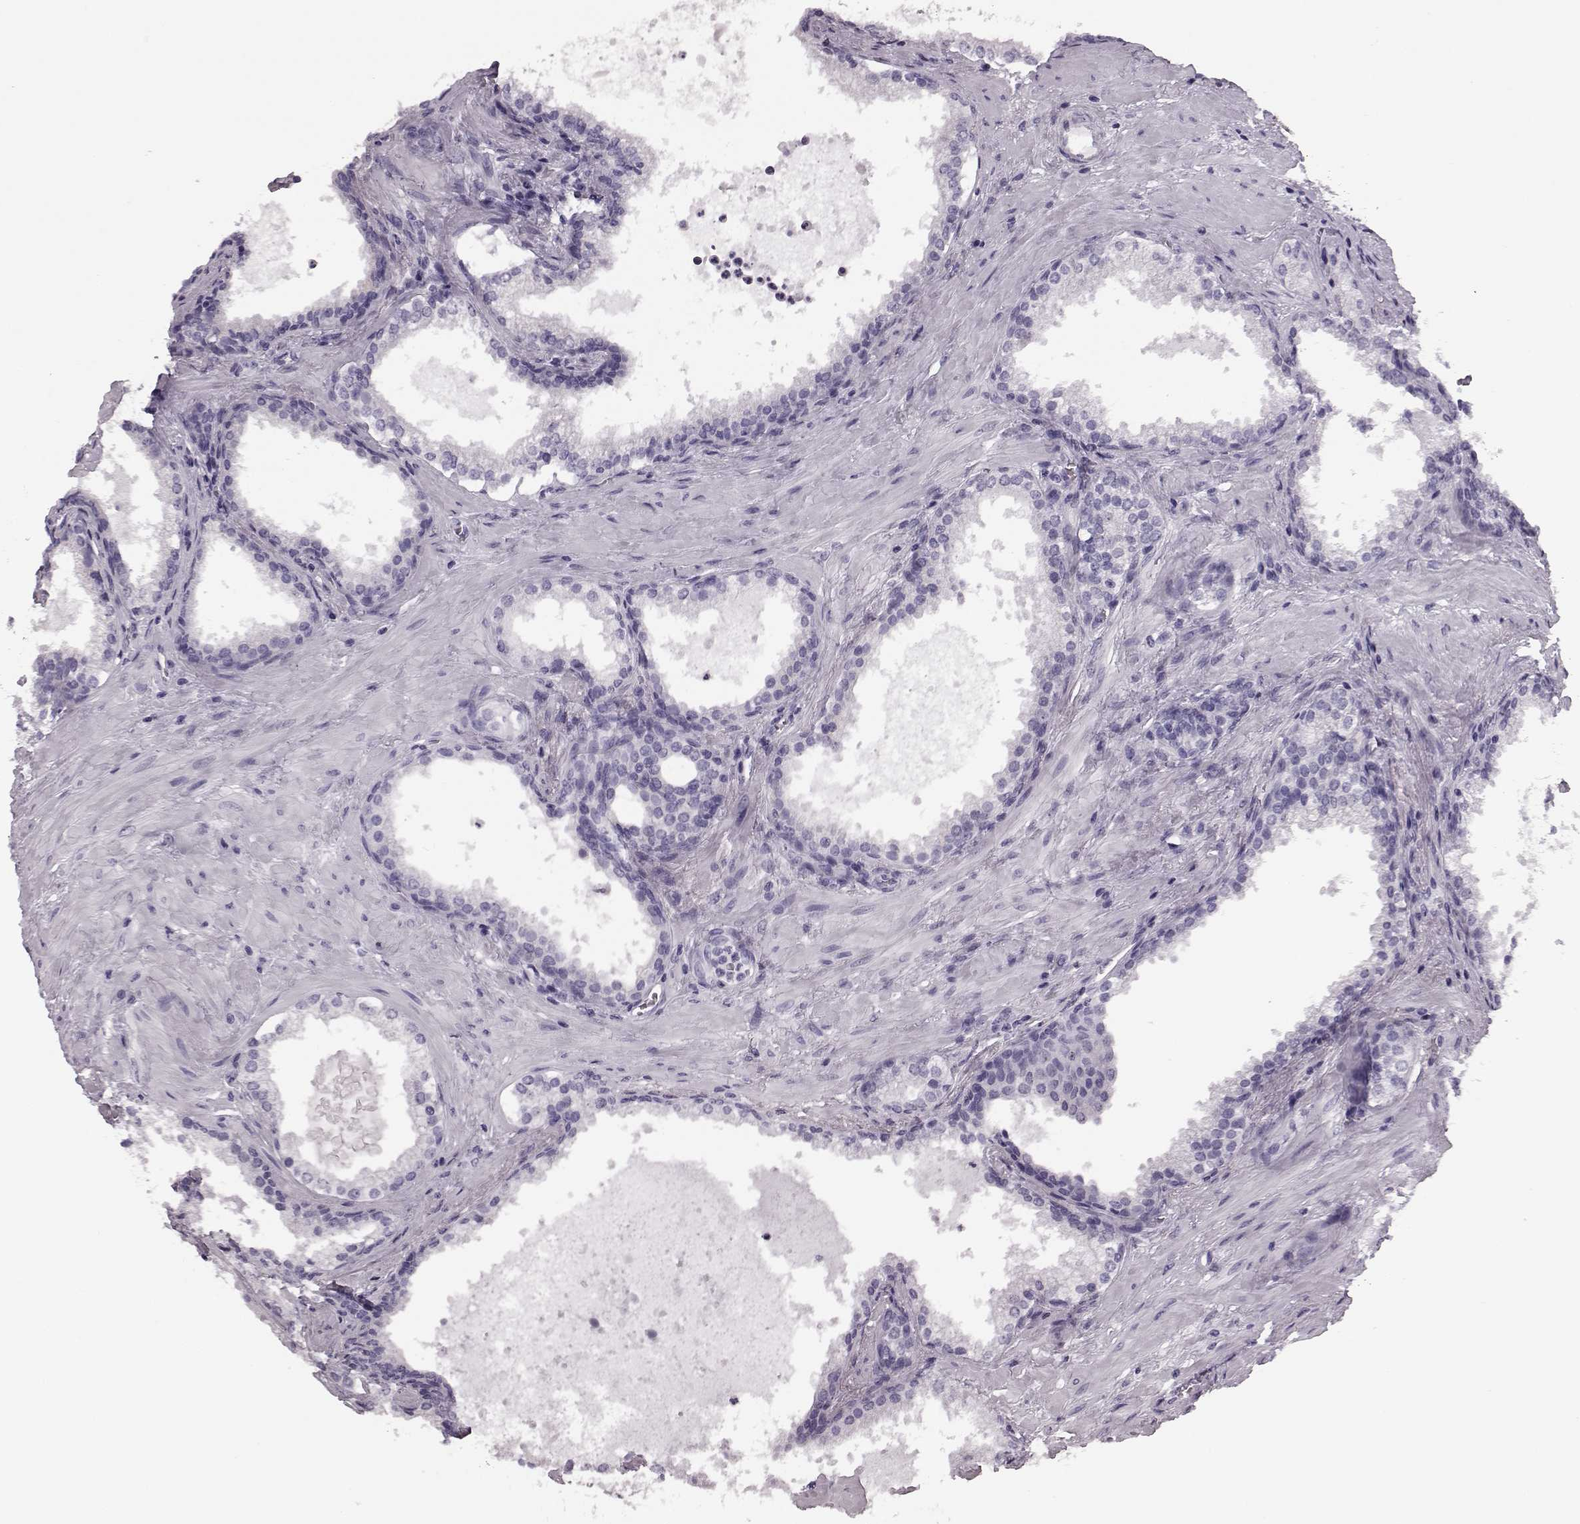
{"staining": {"intensity": "negative", "quantity": "none", "location": "none"}, "tissue": "prostate cancer", "cell_type": "Tumor cells", "image_type": "cancer", "snomed": [{"axis": "morphology", "description": "Adenocarcinoma, Low grade"}, {"axis": "topography", "description": "Prostate"}], "caption": "Tumor cells show no significant staining in prostate adenocarcinoma (low-grade).", "gene": "JSRP1", "patient": {"sex": "male", "age": 56}}